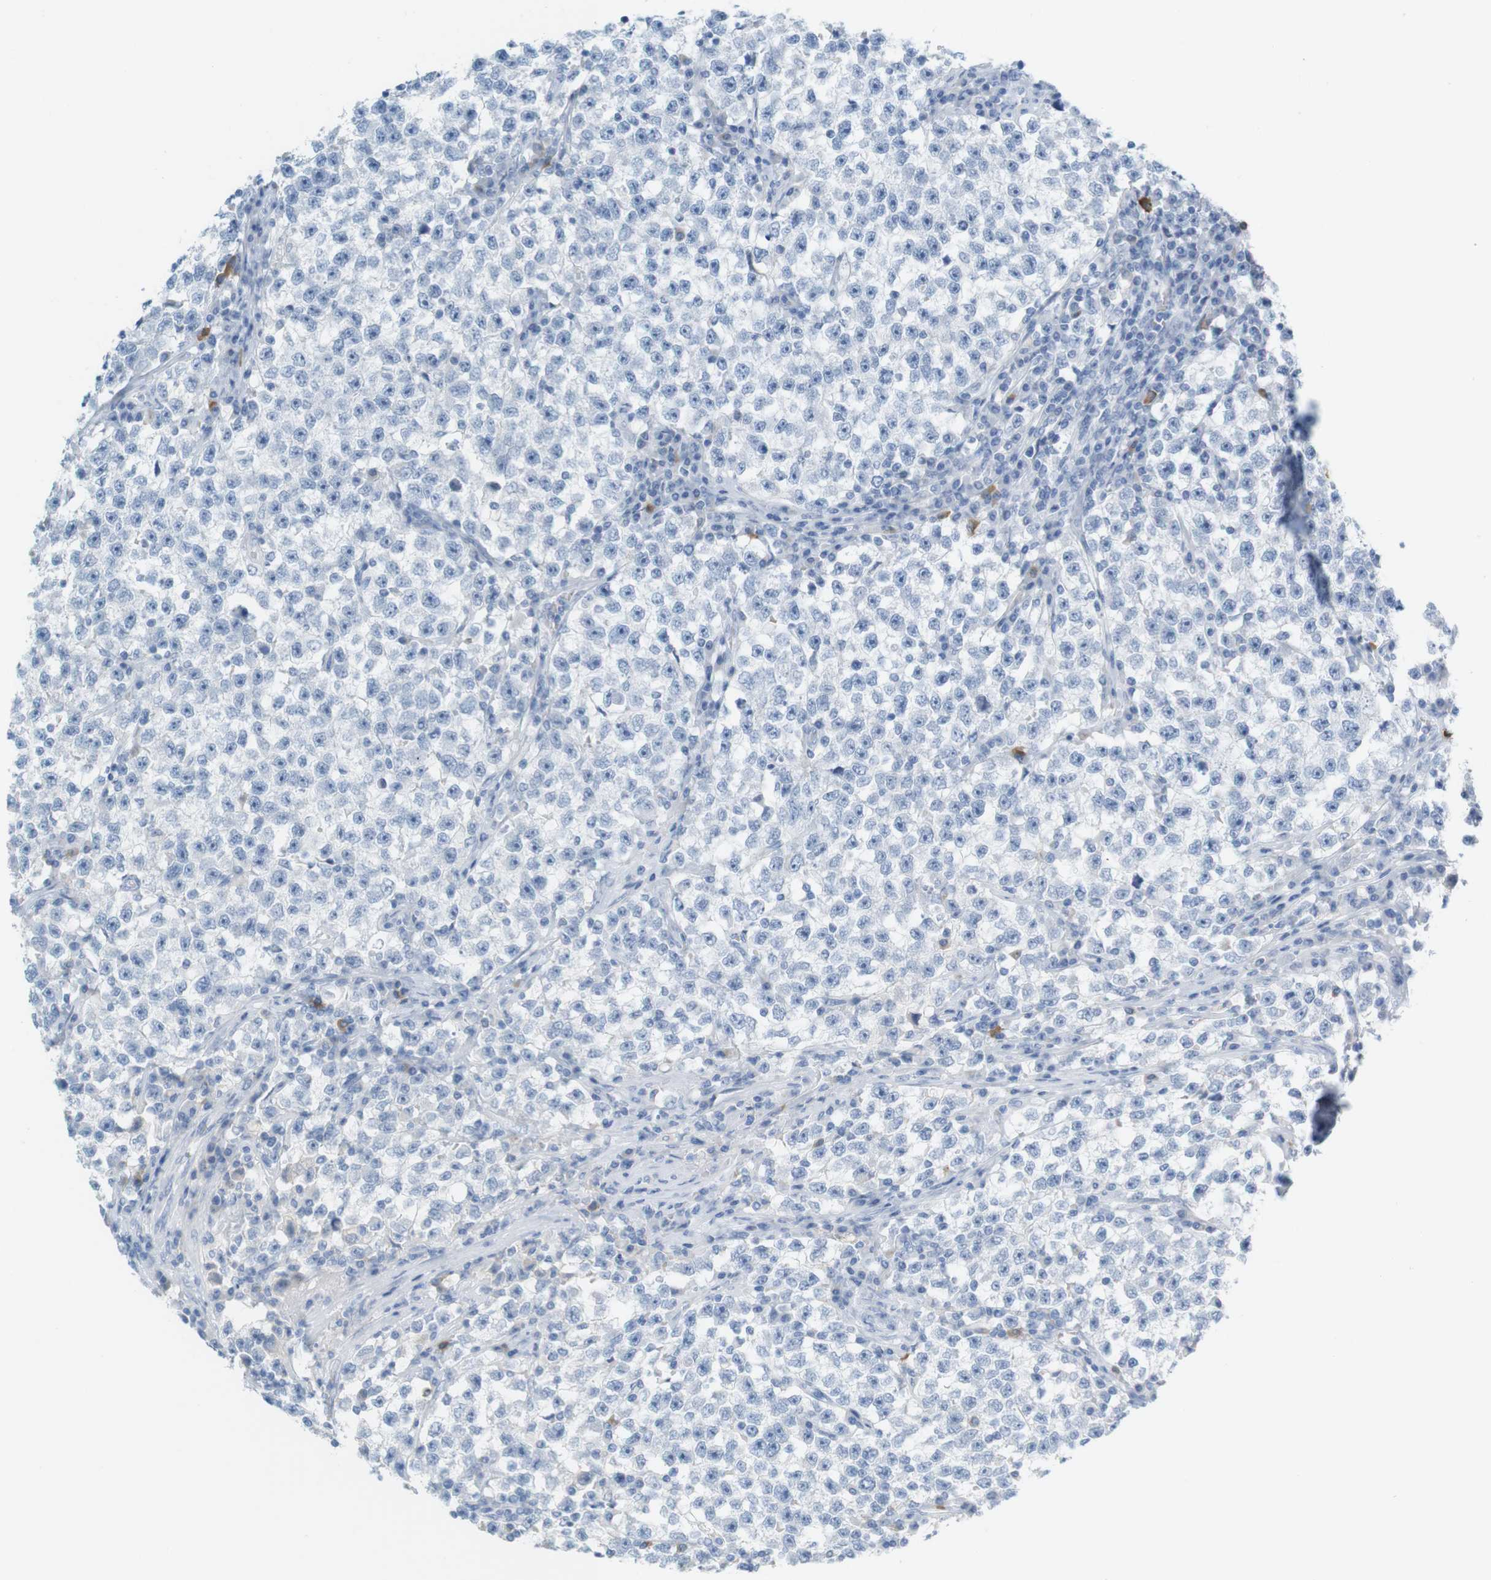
{"staining": {"intensity": "negative", "quantity": "none", "location": "none"}, "tissue": "testis cancer", "cell_type": "Tumor cells", "image_type": "cancer", "snomed": [{"axis": "morphology", "description": "Seminoma, NOS"}, {"axis": "topography", "description": "Testis"}], "caption": "Immunohistochemistry (IHC) of human seminoma (testis) reveals no expression in tumor cells. (DAB (3,3'-diaminobenzidine) immunohistochemistry (IHC) with hematoxylin counter stain).", "gene": "RGS9", "patient": {"sex": "male", "age": 22}}